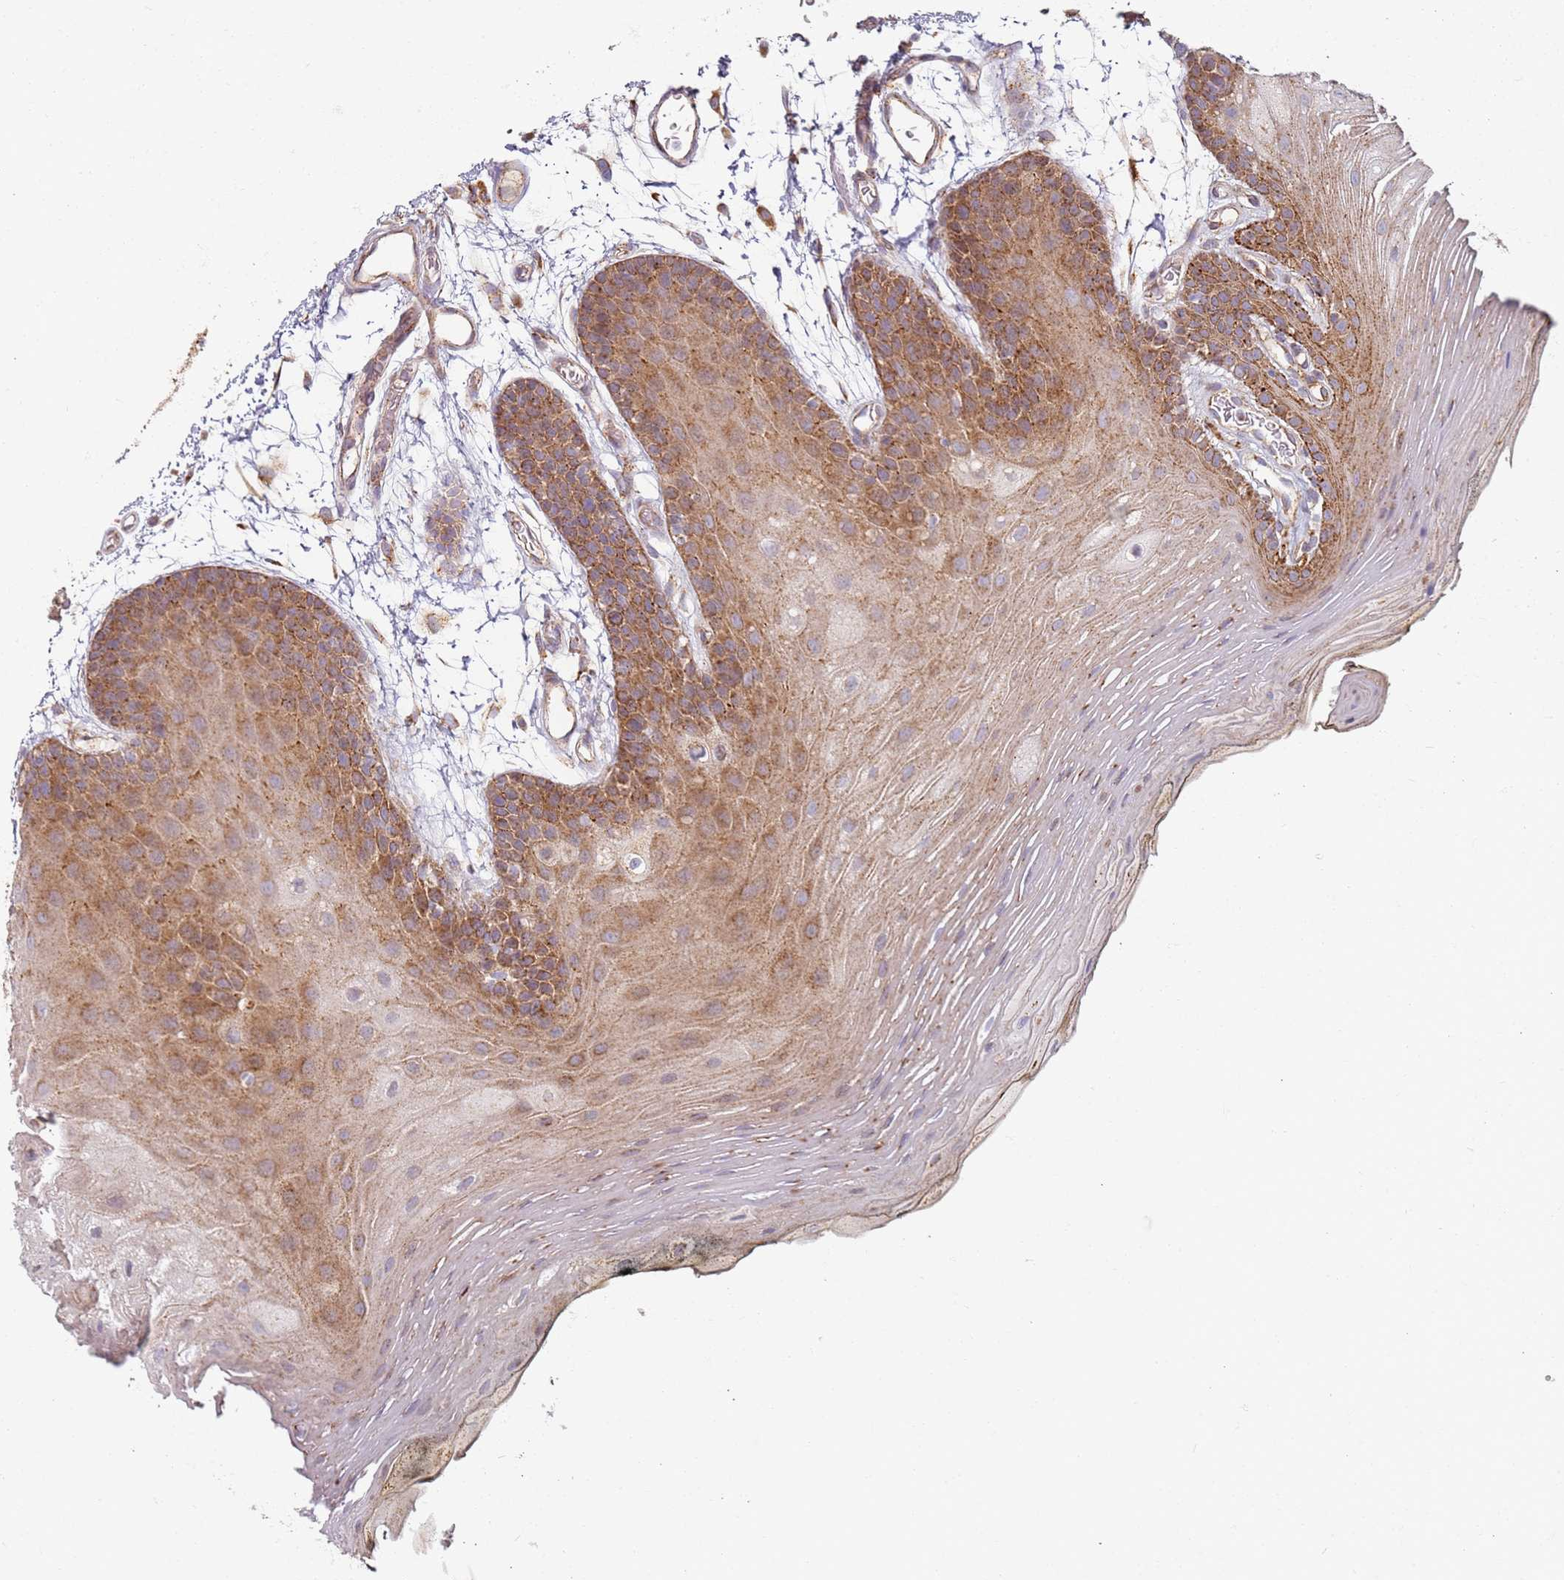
{"staining": {"intensity": "moderate", "quantity": ">75%", "location": "cytoplasmic/membranous"}, "tissue": "oral mucosa", "cell_type": "Squamous epithelial cells", "image_type": "normal", "snomed": [{"axis": "morphology", "description": "Normal tissue, NOS"}, {"axis": "topography", "description": "Oral tissue"}, {"axis": "topography", "description": "Tounge, NOS"}], "caption": "Immunohistochemical staining of unremarkable oral mucosa reveals moderate cytoplasmic/membranous protein staining in about >75% of squamous epithelial cells.", "gene": "PROKR2", "patient": {"sex": "female", "age": 81}}